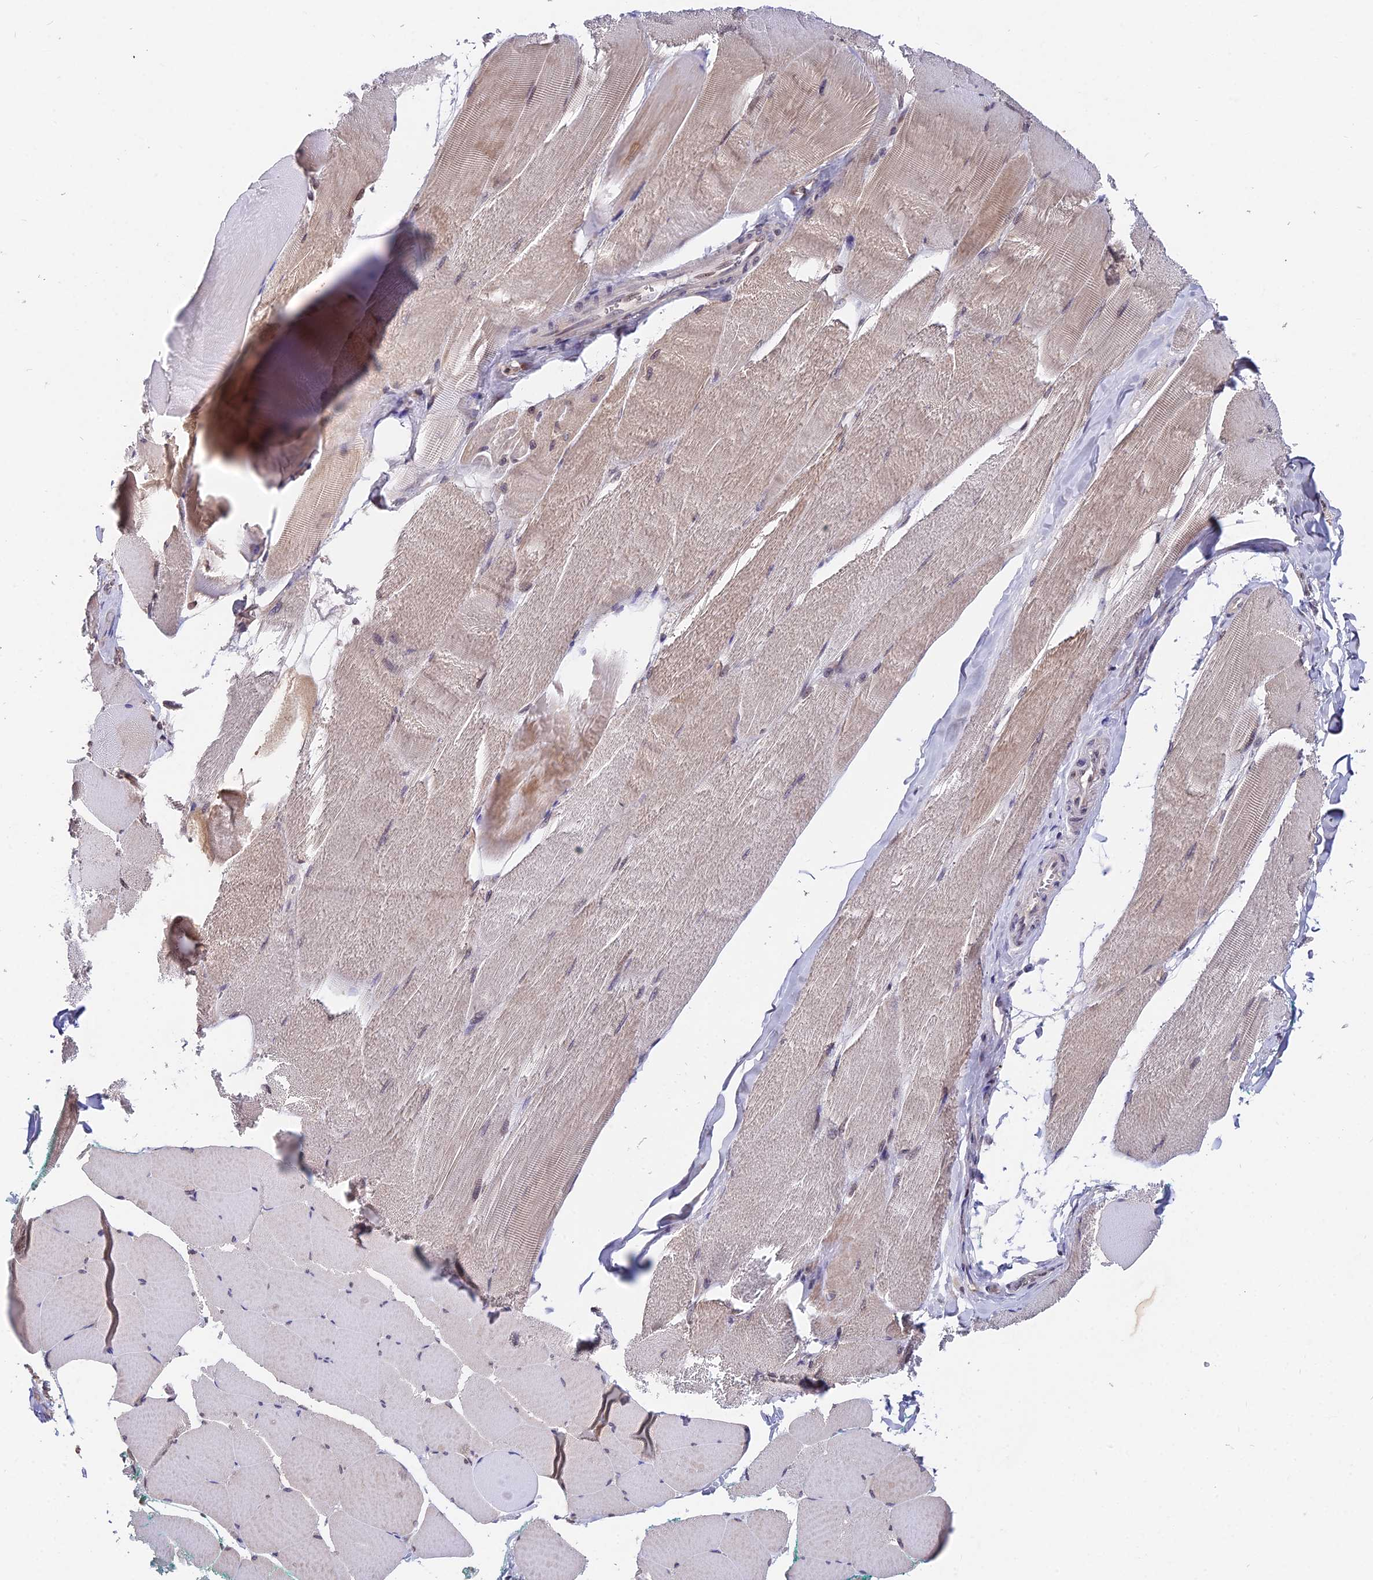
{"staining": {"intensity": "weak", "quantity": "25%-75%", "location": "cytoplasmic/membranous,nuclear"}, "tissue": "skeletal muscle", "cell_type": "Myocytes", "image_type": "normal", "snomed": [{"axis": "morphology", "description": "Normal tissue, NOS"}, {"axis": "morphology", "description": "Squamous cell carcinoma, NOS"}, {"axis": "topography", "description": "Skeletal muscle"}], "caption": "Immunohistochemistry (IHC) of benign skeletal muscle reveals low levels of weak cytoplasmic/membranous,nuclear expression in approximately 25%-75% of myocytes.", "gene": "INPP4A", "patient": {"sex": "male", "age": 51}}